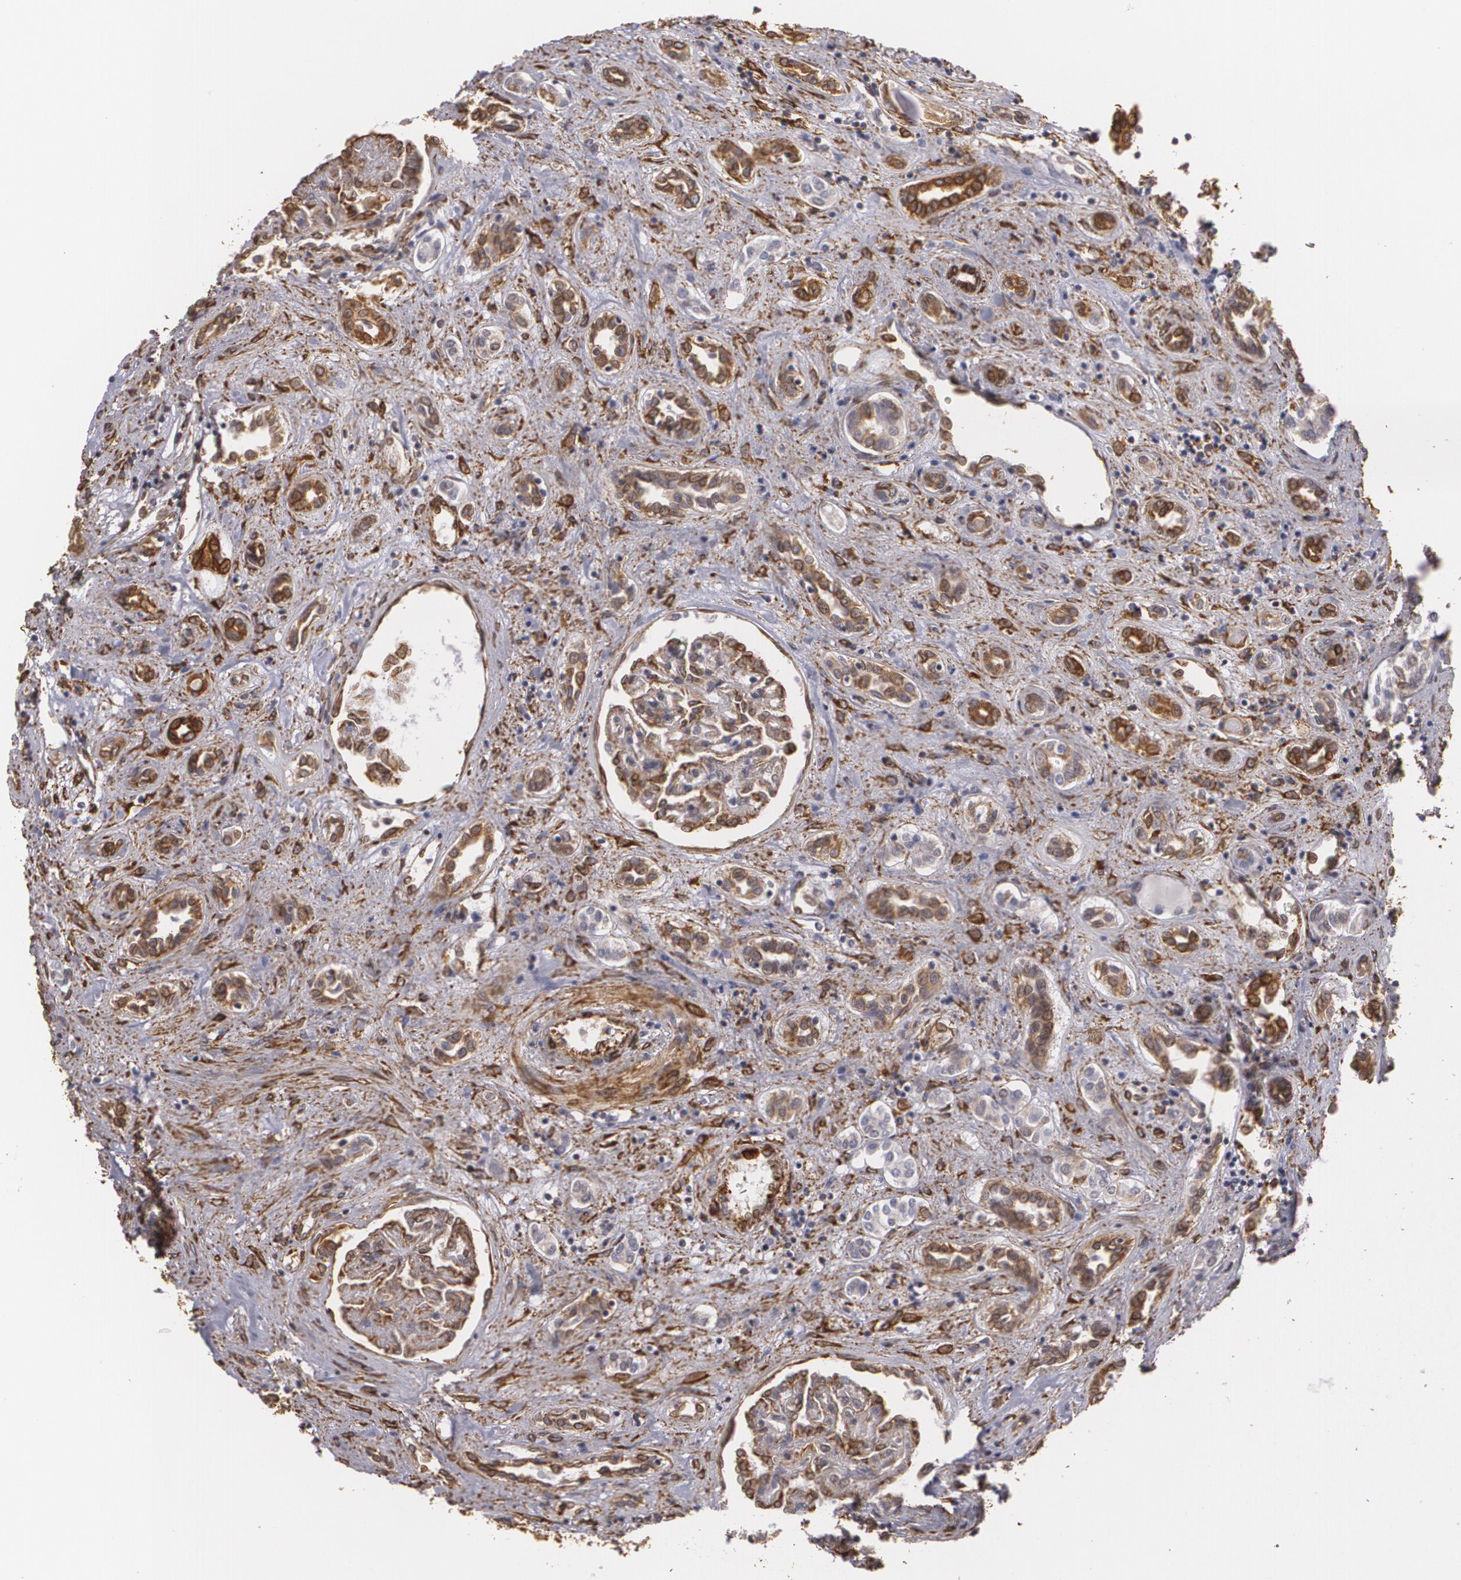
{"staining": {"intensity": "strong", "quantity": ">75%", "location": "cytoplasmic/membranous"}, "tissue": "renal cancer", "cell_type": "Tumor cells", "image_type": "cancer", "snomed": [{"axis": "morphology", "description": "Adenocarcinoma, NOS"}, {"axis": "topography", "description": "Kidney"}], "caption": "Immunohistochemistry (IHC) of renal cancer demonstrates high levels of strong cytoplasmic/membranous expression in about >75% of tumor cells.", "gene": "CYB5R3", "patient": {"sex": "male", "age": 57}}